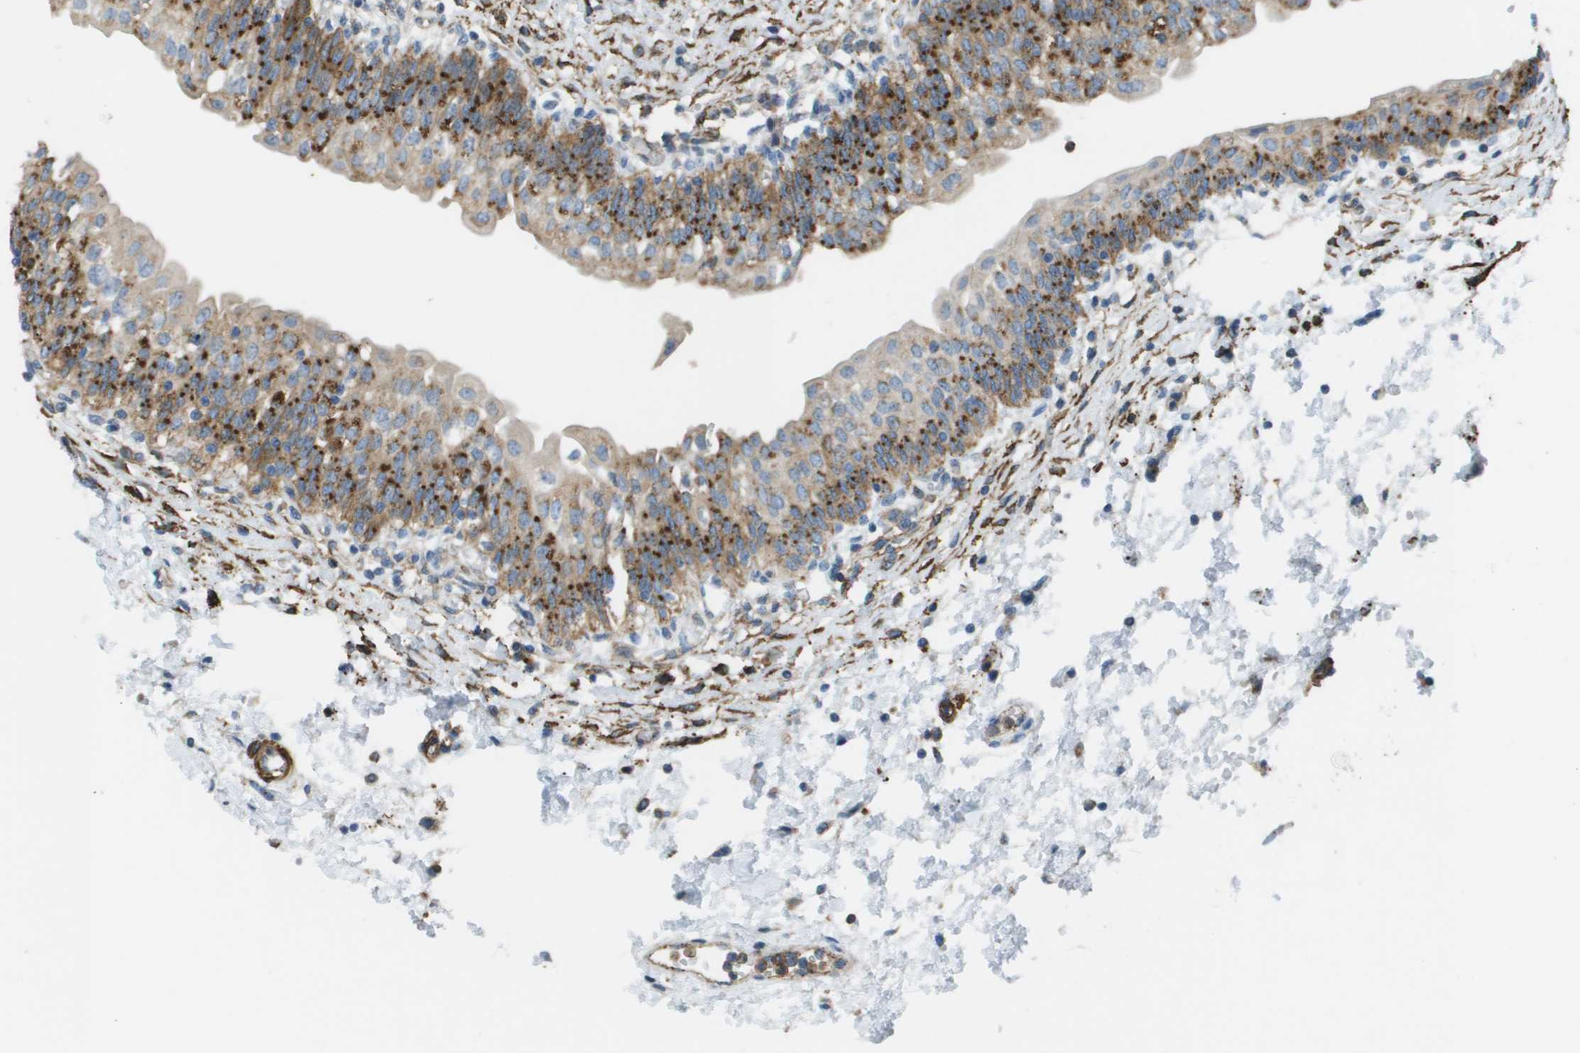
{"staining": {"intensity": "strong", "quantity": "25%-75%", "location": "cytoplasmic/membranous"}, "tissue": "urinary bladder", "cell_type": "Urothelial cells", "image_type": "normal", "snomed": [{"axis": "morphology", "description": "Normal tissue, NOS"}, {"axis": "topography", "description": "Urinary bladder"}], "caption": "Immunohistochemistry (DAB (3,3'-diaminobenzidine)) staining of normal urinary bladder exhibits strong cytoplasmic/membranous protein expression in about 25%-75% of urothelial cells. The staining was performed using DAB to visualize the protein expression in brown, while the nuclei were stained in blue with hematoxylin (Magnification: 20x).", "gene": "MYH11", "patient": {"sex": "male", "age": 55}}